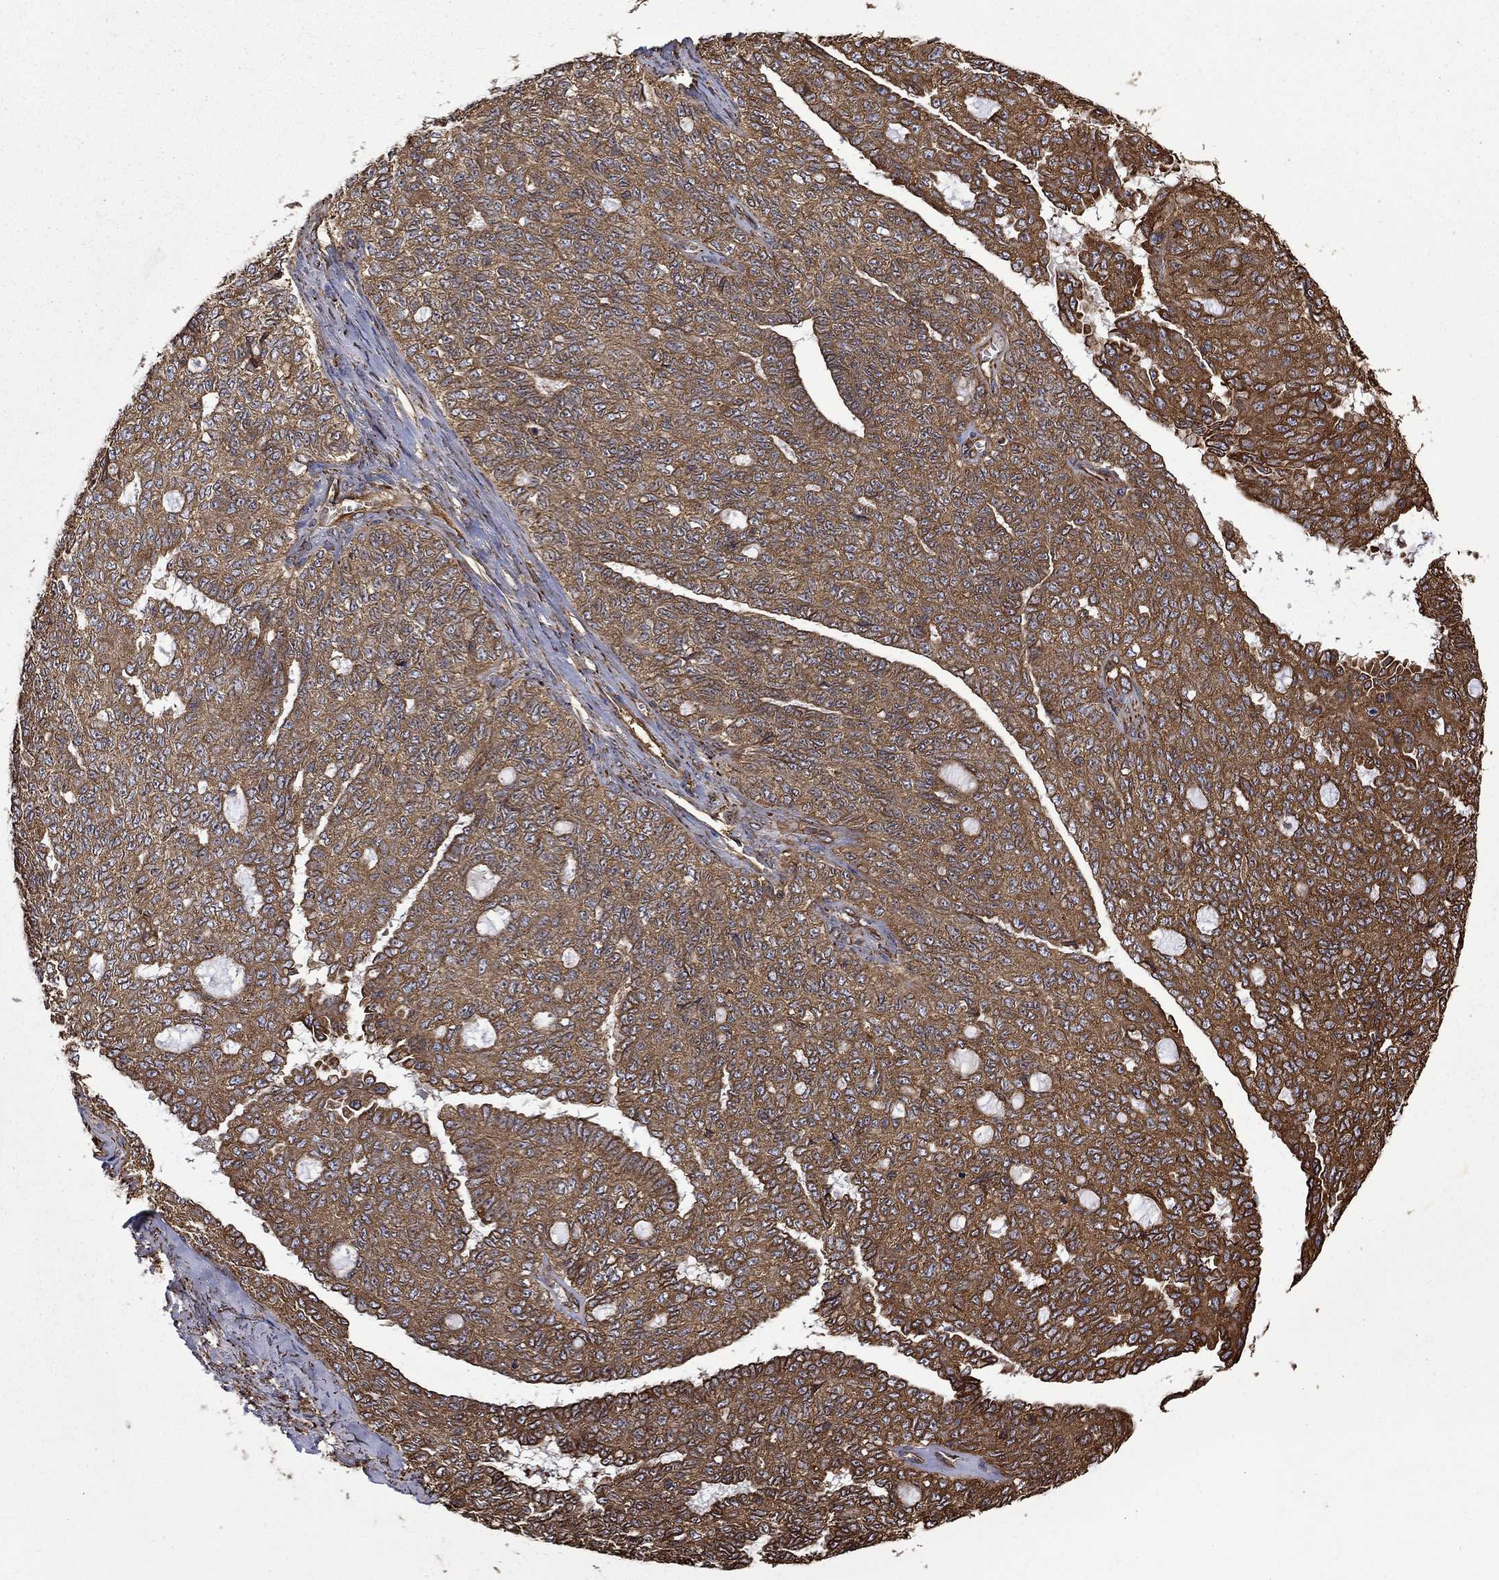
{"staining": {"intensity": "moderate", "quantity": ">75%", "location": "cytoplasmic/membranous"}, "tissue": "ovarian cancer", "cell_type": "Tumor cells", "image_type": "cancer", "snomed": [{"axis": "morphology", "description": "Cystadenocarcinoma, serous, NOS"}, {"axis": "topography", "description": "Ovary"}], "caption": "Human ovarian cancer stained with a protein marker demonstrates moderate staining in tumor cells.", "gene": "CUTC", "patient": {"sex": "female", "age": 71}}